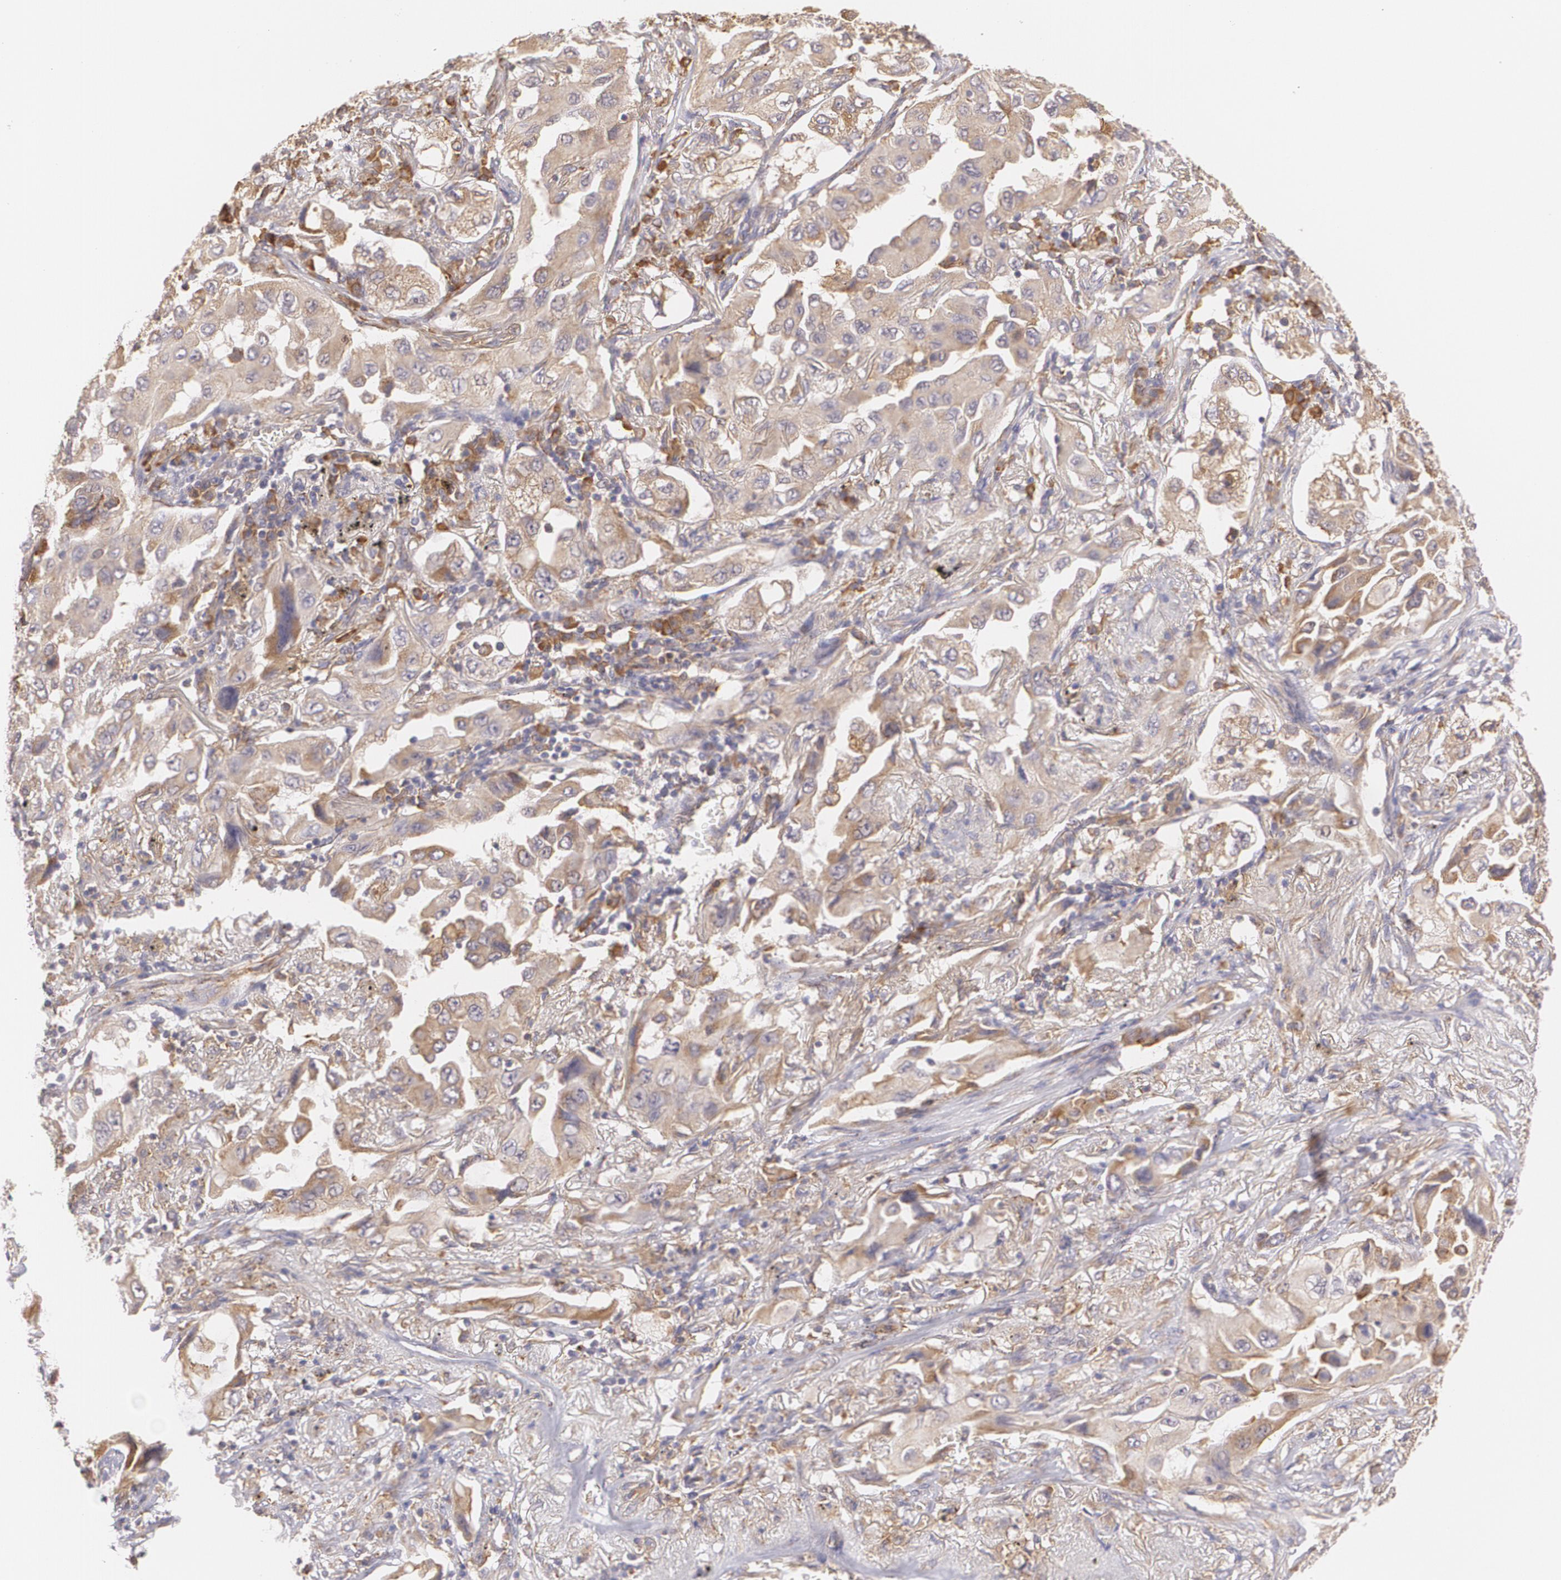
{"staining": {"intensity": "weak", "quantity": ">75%", "location": "cytoplasmic/membranous"}, "tissue": "lung cancer", "cell_type": "Tumor cells", "image_type": "cancer", "snomed": [{"axis": "morphology", "description": "Adenocarcinoma, NOS"}, {"axis": "topography", "description": "Lung"}], "caption": "The immunohistochemical stain shows weak cytoplasmic/membranous expression in tumor cells of lung cancer (adenocarcinoma) tissue.", "gene": "CCL17", "patient": {"sex": "female", "age": 65}}